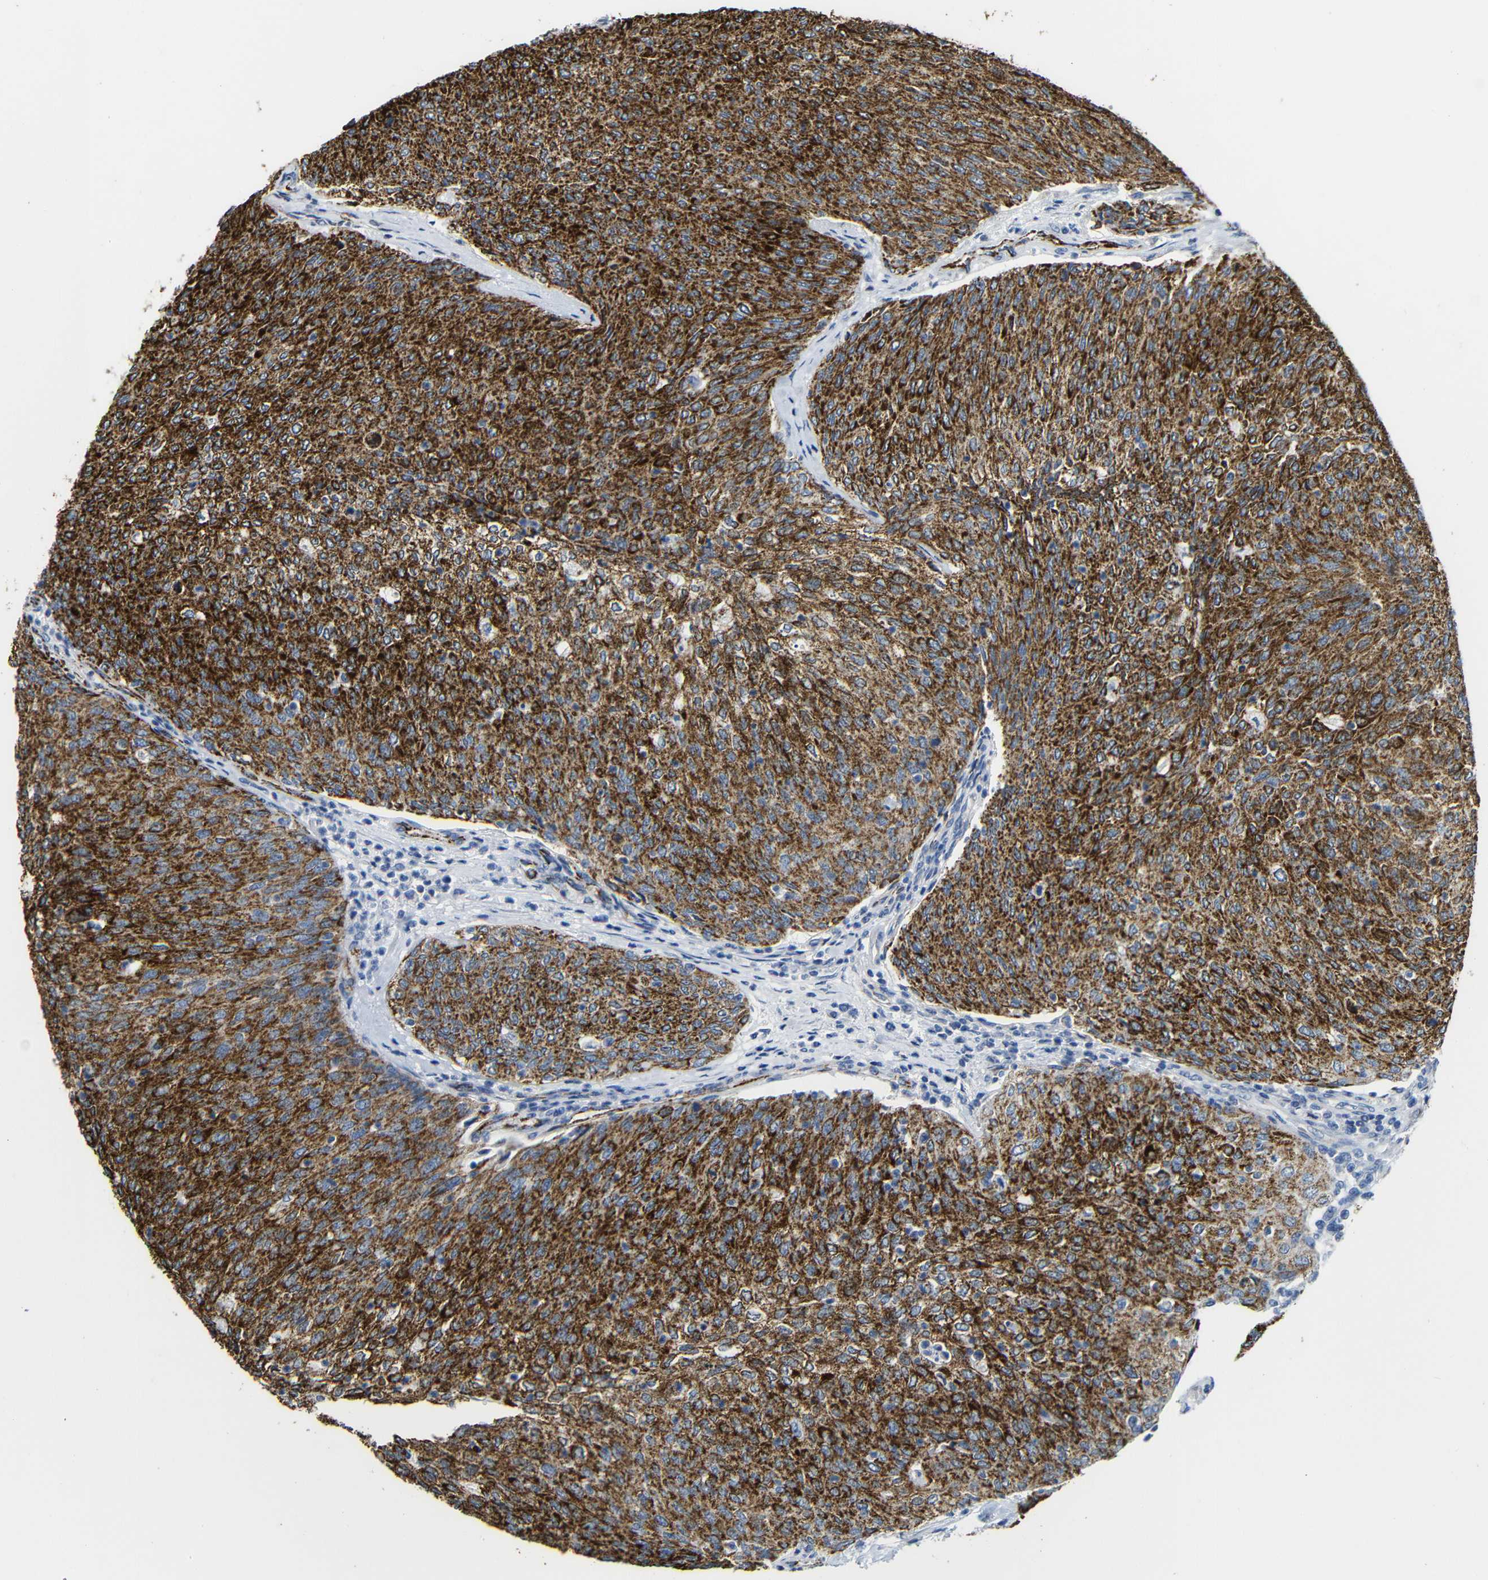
{"staining": {"intensity": "strong", "quantity": ">75%", "location": "cytoplasmic/membranous"}, "tissue": "urothelial cancer", "cell_type": "Tumor cells", "image_type": "cancer", "snomed": [{"axis": "morphology", "description": "Urothelial carcinoma, Low grade"}, {"axis": "topography", "description": "Urinary bladder"}], "caption": "IHC (DAB (3,3'-diaminobenzidine)) staining of urothelial cancer displays strong cytoplasmic/membranous protein expression in about >75% of tumor cells. The protein is stained brown, and the nuclei are stained in blue (DAB IHC with brightfield microscopy, high magnification).", "gene": "MAOA", "patient": {"sex": "female", "age": 79}}